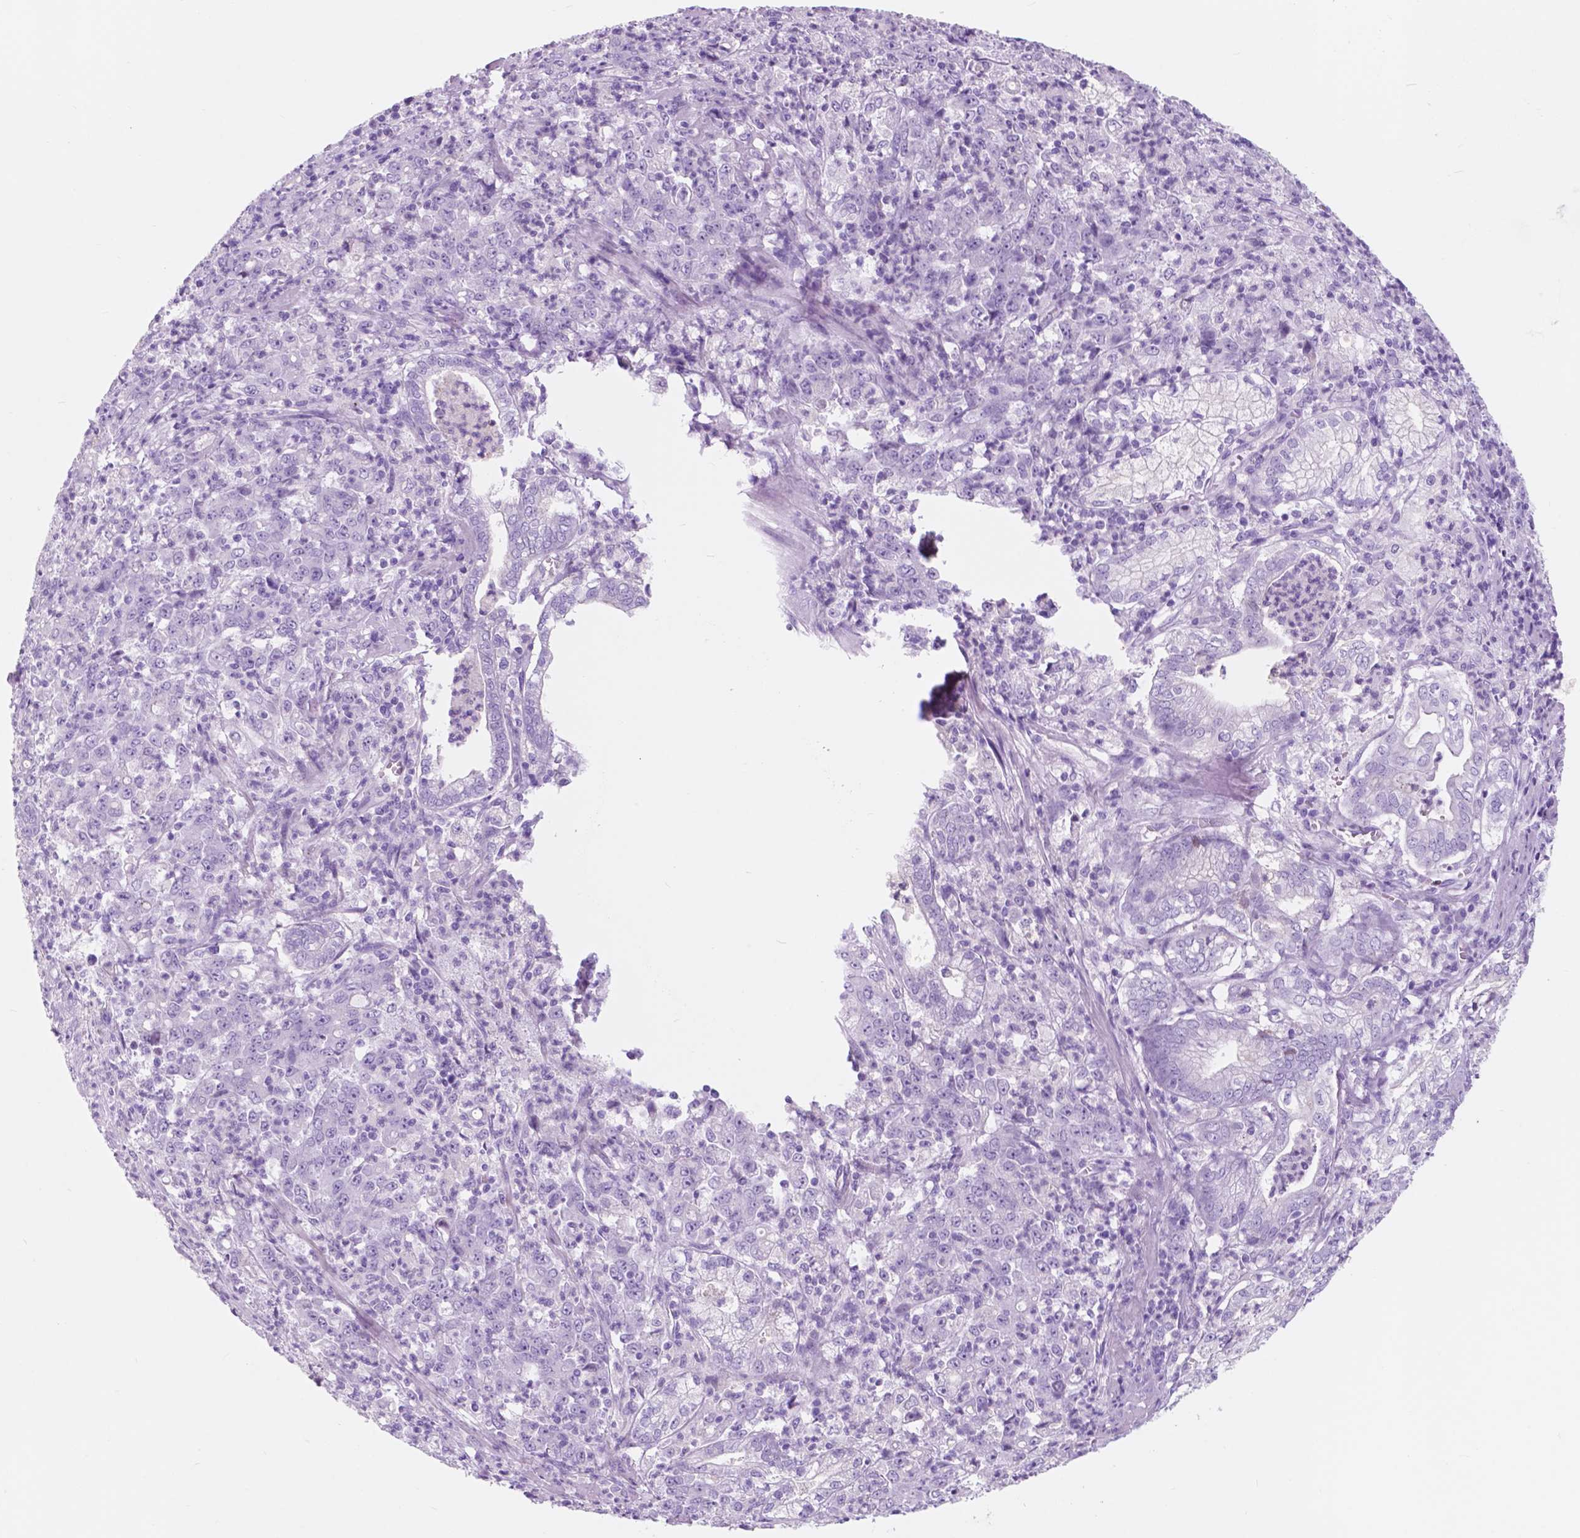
{"staining": {"intensity": "negative", "quantity": "none", "location": "none"}, "tissue": "stomach cancer", "cell_type": "Tumor cells", "image_type": "cancer", "snomed": [{"axis": "morphology", "description": "Adenocarcinoma, NOS"}, {"axis": "topography", "description": "Stomach, lower"}], "caption": "Immunohistochemistry (IHC) photomicrograph of neoplastic tissue: adenocarcinoma (stomach) stained with DAB (3,3'-diaminobenzidine) shows no significant protein positivity in tumor cells.", "gene": "CUZD1", "patient": {"sex": "female", "age": 71}}